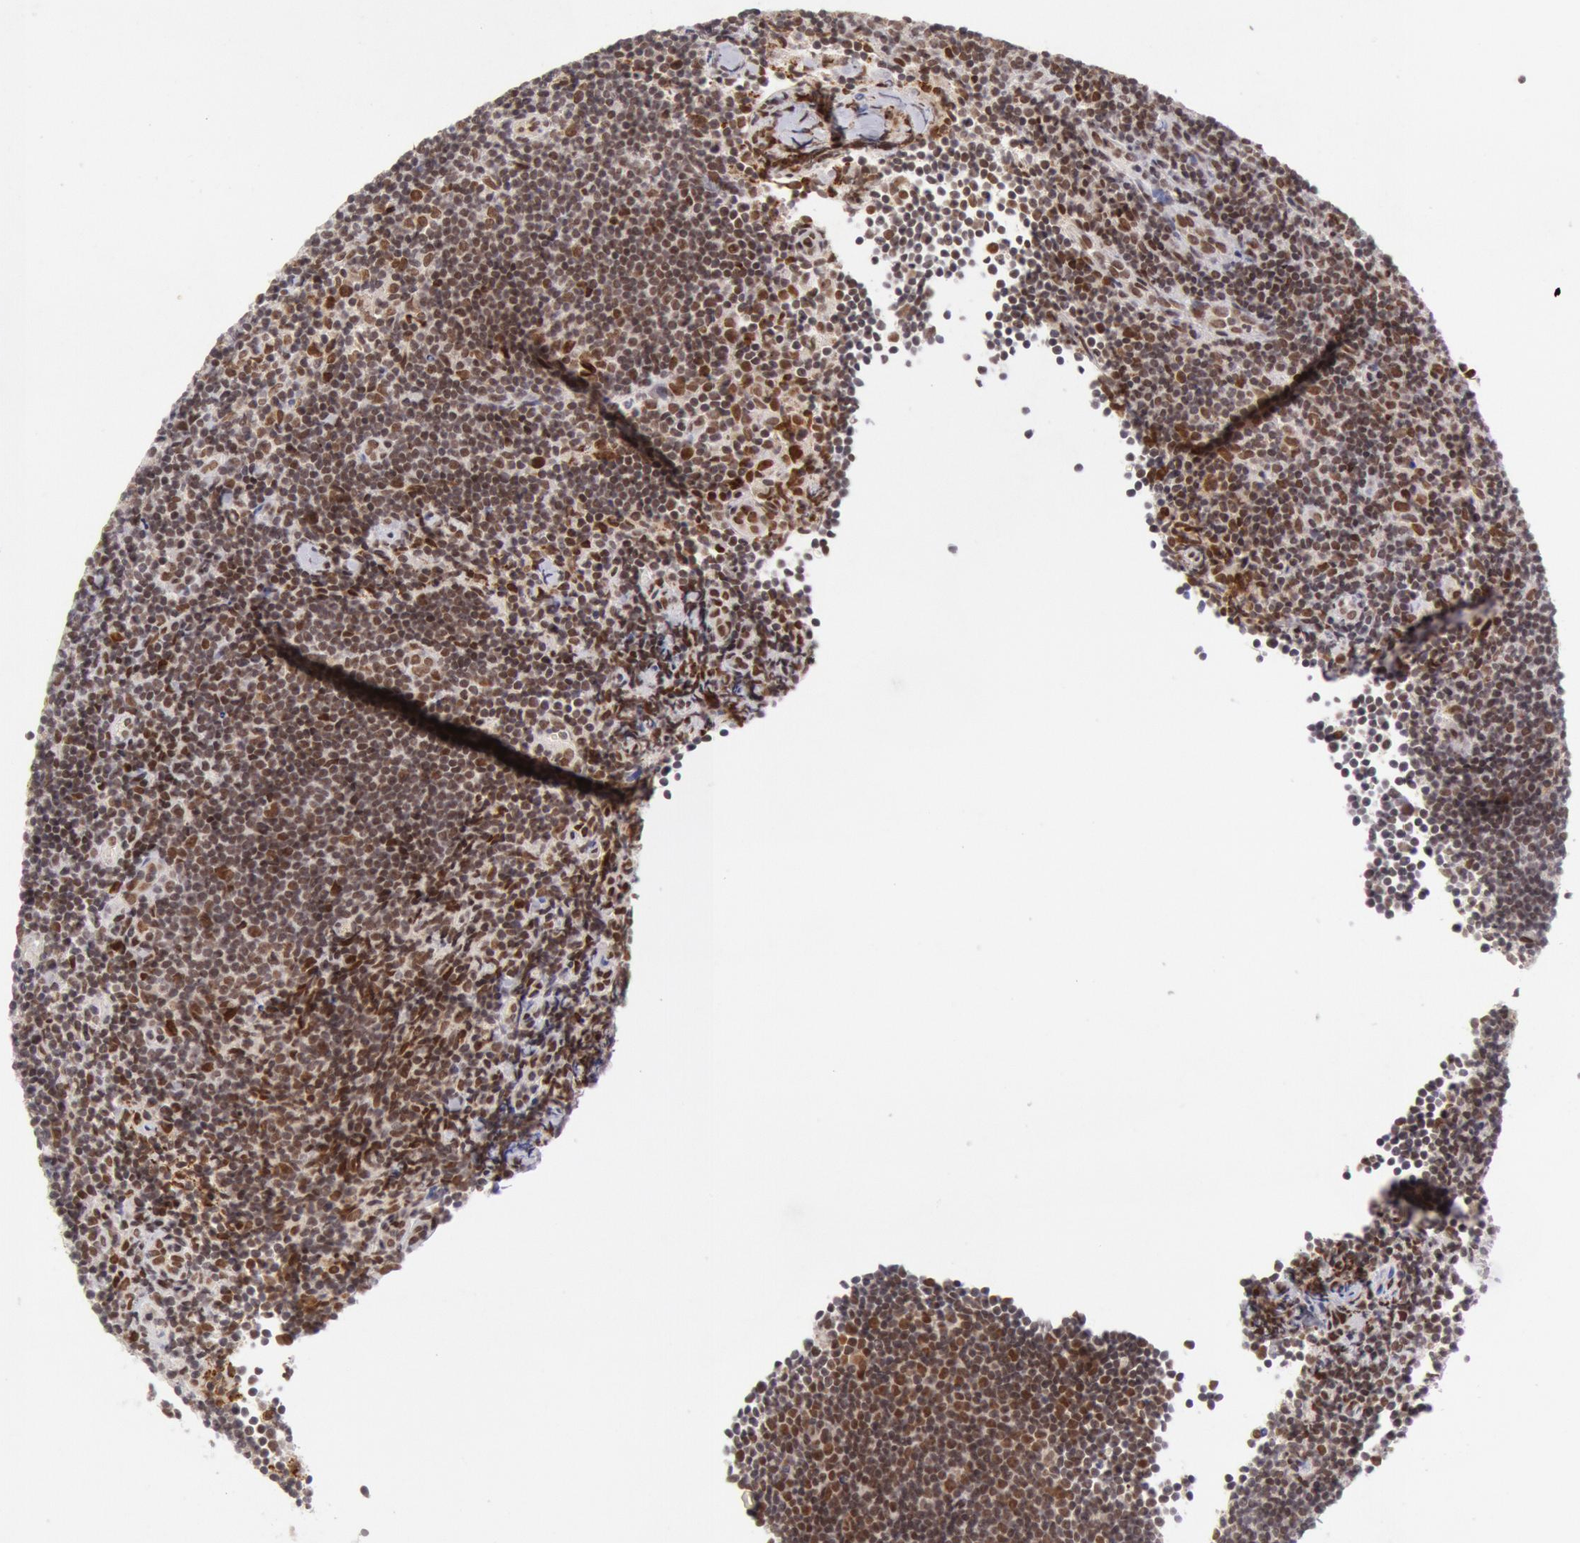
{"staining": {"intensity": "moderate", "quantity": "25%-75%", "location": "nuclear"}, "tissue": "lymphoma", "cell_type": "Tumor cells", "image_type": "cancer", "snomed": [{"axis": "morphology", "description": "Malignant lymphoma, non-Hodgkin's type, Low grade"}, {"axis": "topography", "description": "Lymph node"}], "caption": "Lymphoma stained with DAB immunohistochemistry (IHC) reveals medium levels of moderate nuclear positivity in approximately 25%-75% of tumor cells.", "gene": "CDKN2B", "patient": {"sex": "male", "age": 49}}